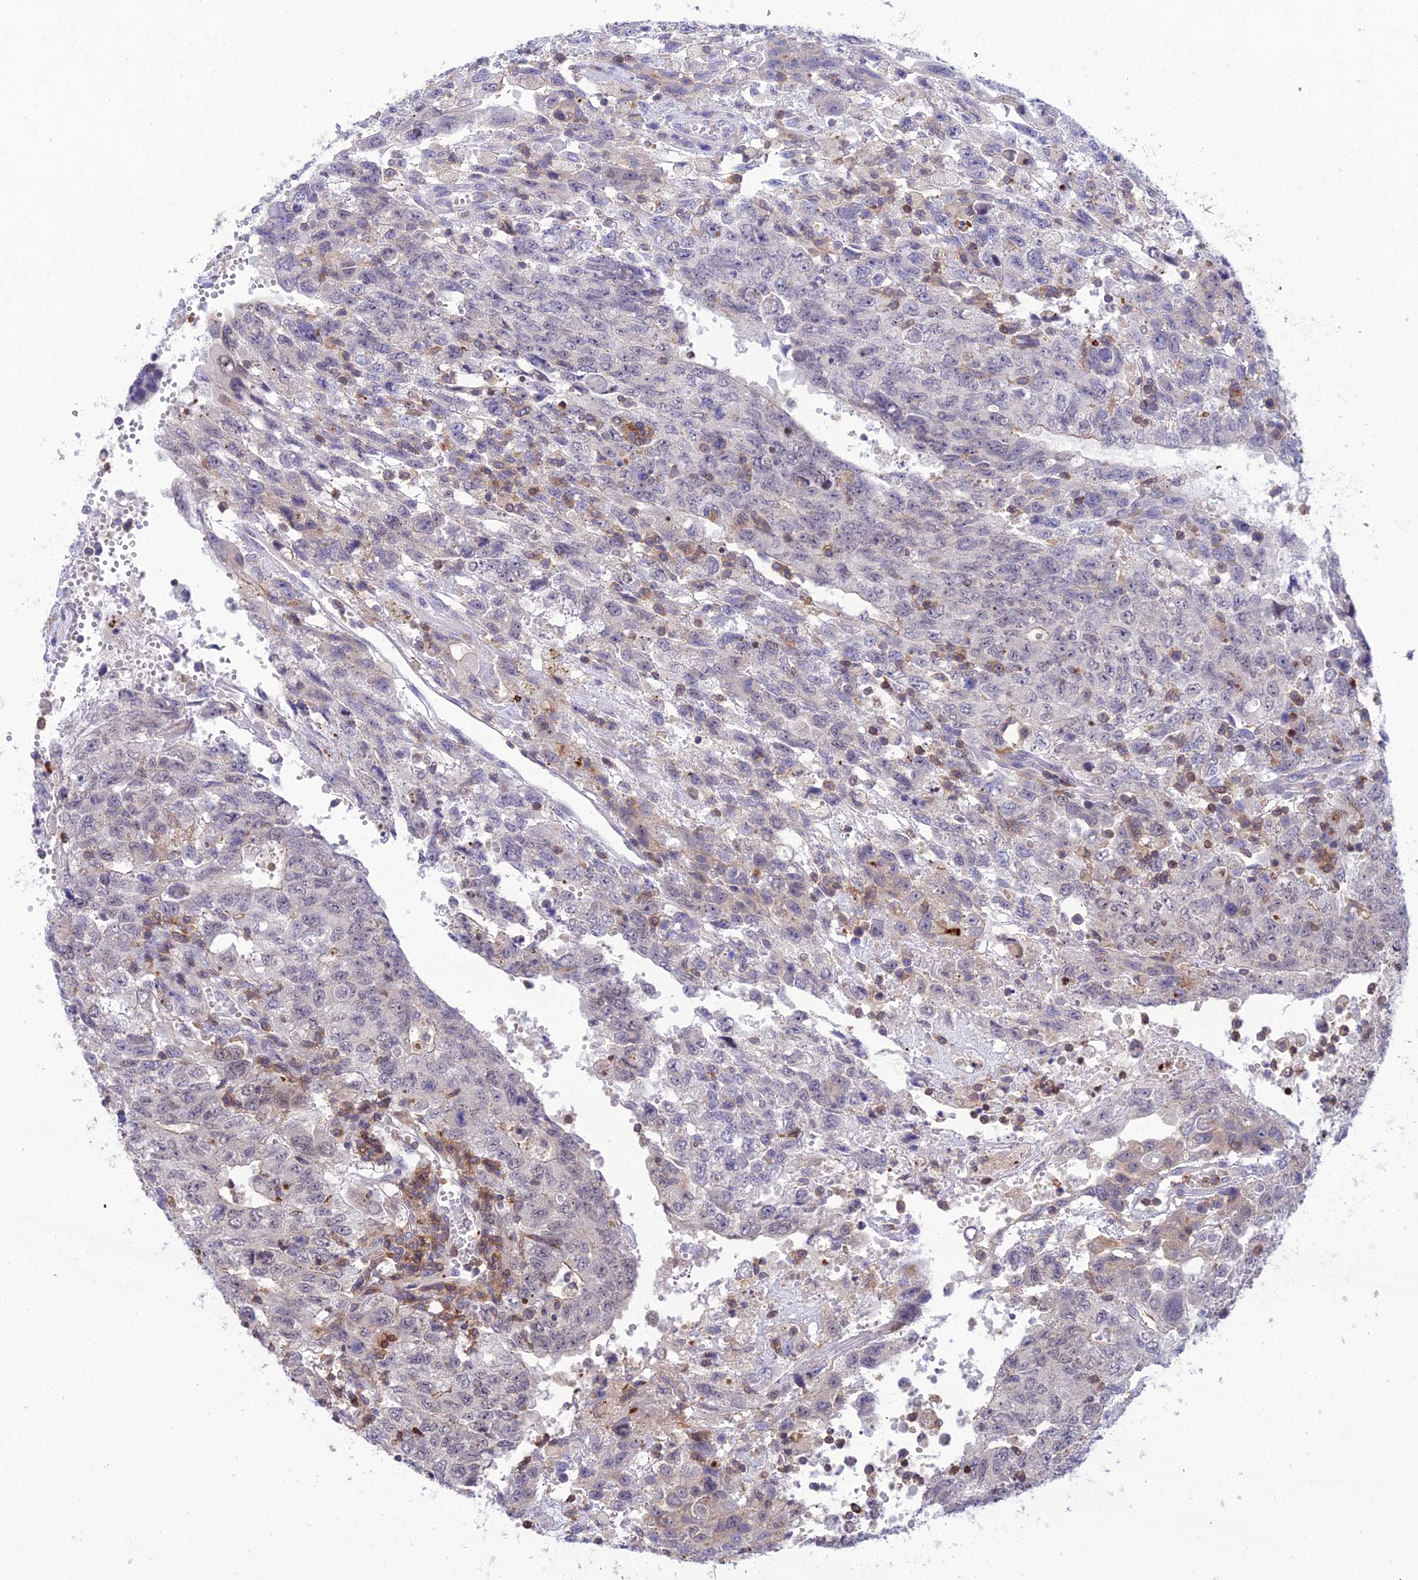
{"staining": {"intensity": "negative", "quantity": "none", "location": "none"}, "tissue": "testis cancer", "cell_type": "Tumor cells", "image_type": "cancer", "snomed": [{"axis": "morphology", "description": "Carcinoma, Embryonal, NOS"}, {"axis": "topography", "description": "Testis"}], "caption": "Immunohistochemistry micrograph of human testis cancer (embryonal carcinoma) stained for a protein (brown), which shows no expression in tumor cells.", "gene": "FAM76A", "patient": {"sex": "male", "age": 34}}